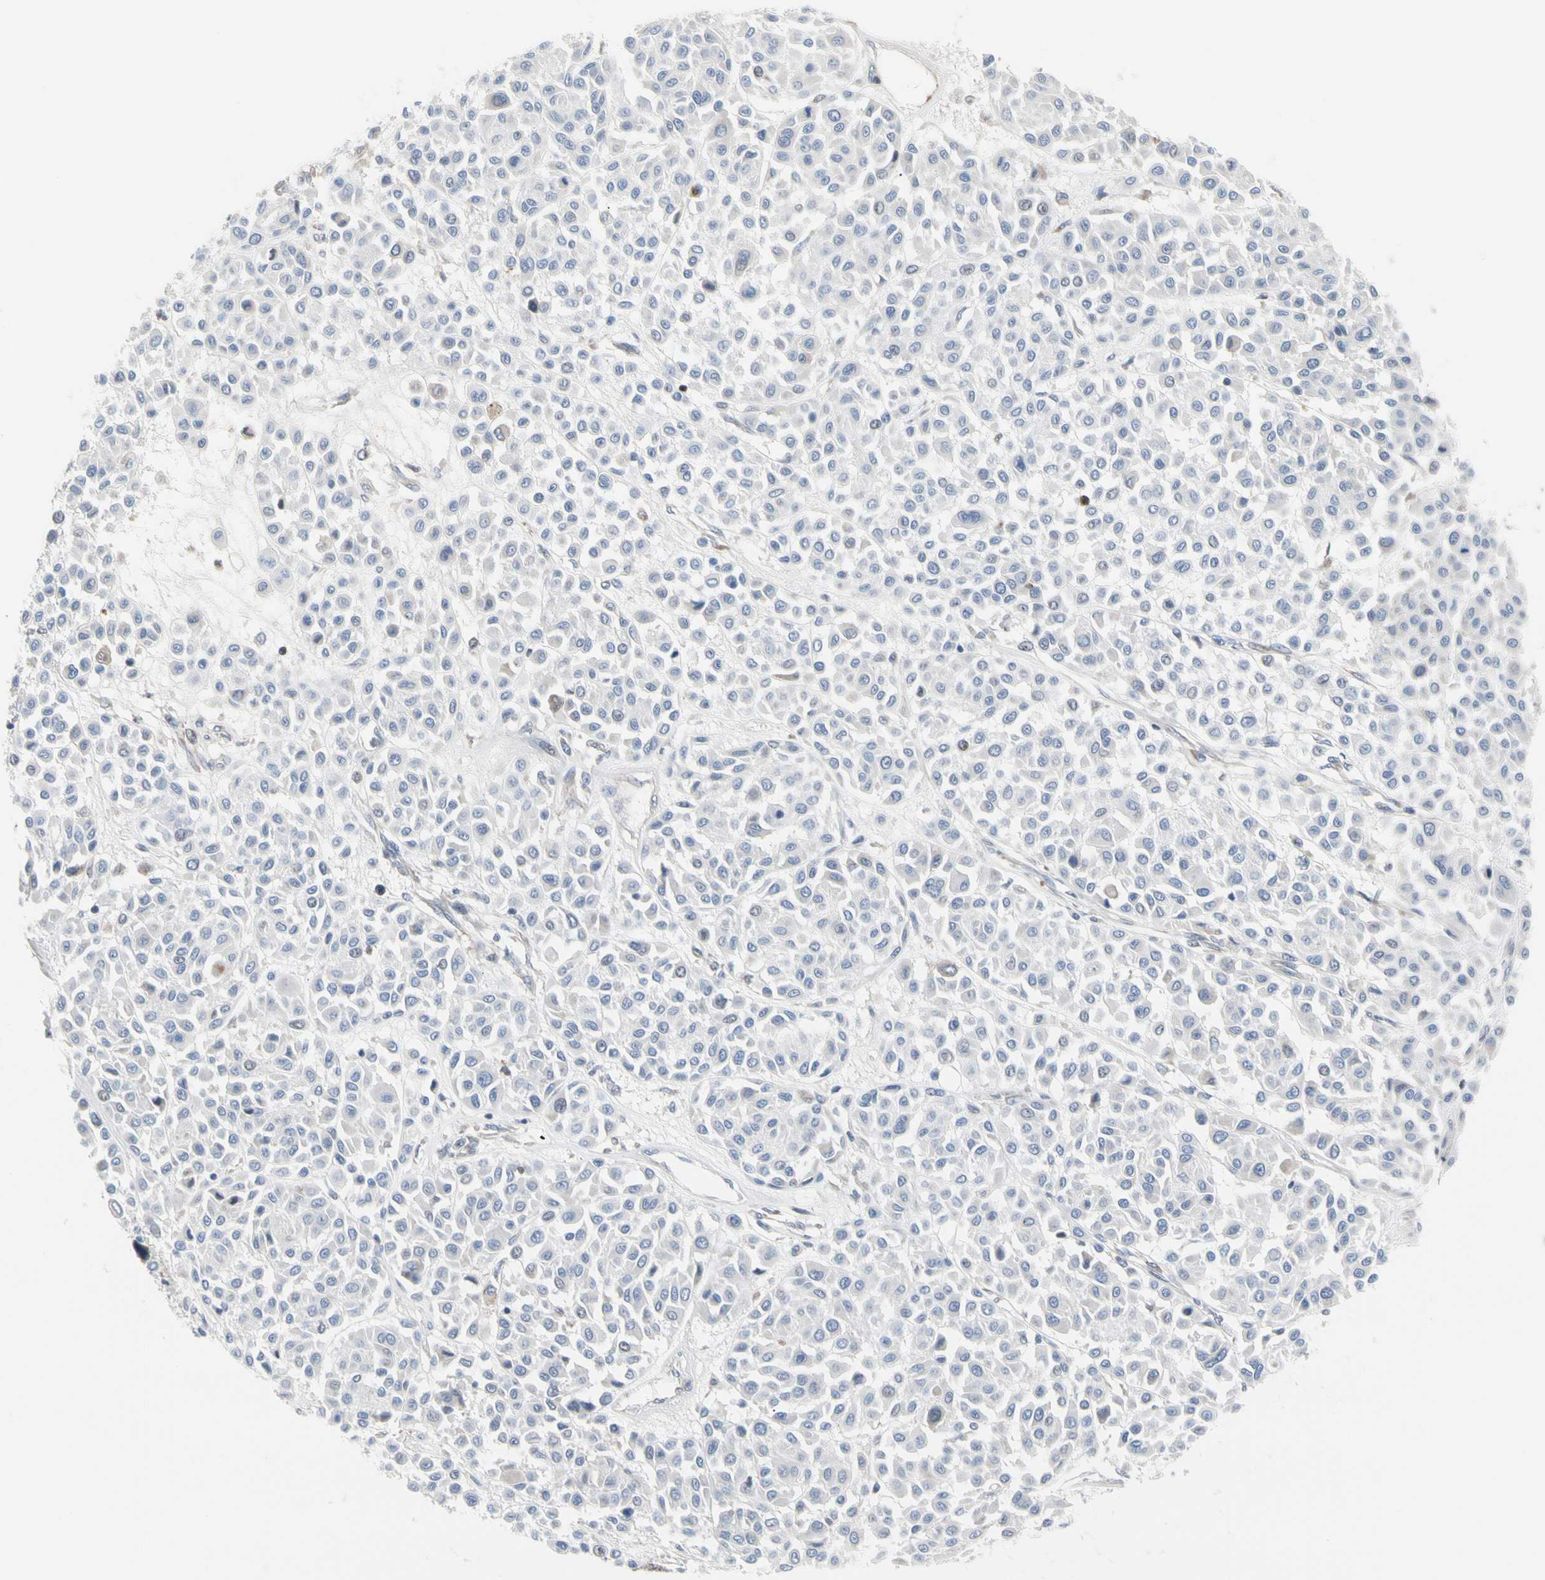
{"staining": {"intensity": "negative", "quantity": "none", "location": "none"}, "tissue": "melanoma", "cell_type": "Tumor cells", "image_type": "cancer", "snomed": [{"axis": "morphology", "description": "Malignant melanoma, Metastatic site"}, {"axis": "topography", "description": "Soft tissue"}], "caption": "An immunohistochemistry (IHC) histopathology image of melanoma is shown. There is no staining in tumor cells of melanoma.", "gene": "MCL1", "patient": {"sex": "male", "age": 41}}